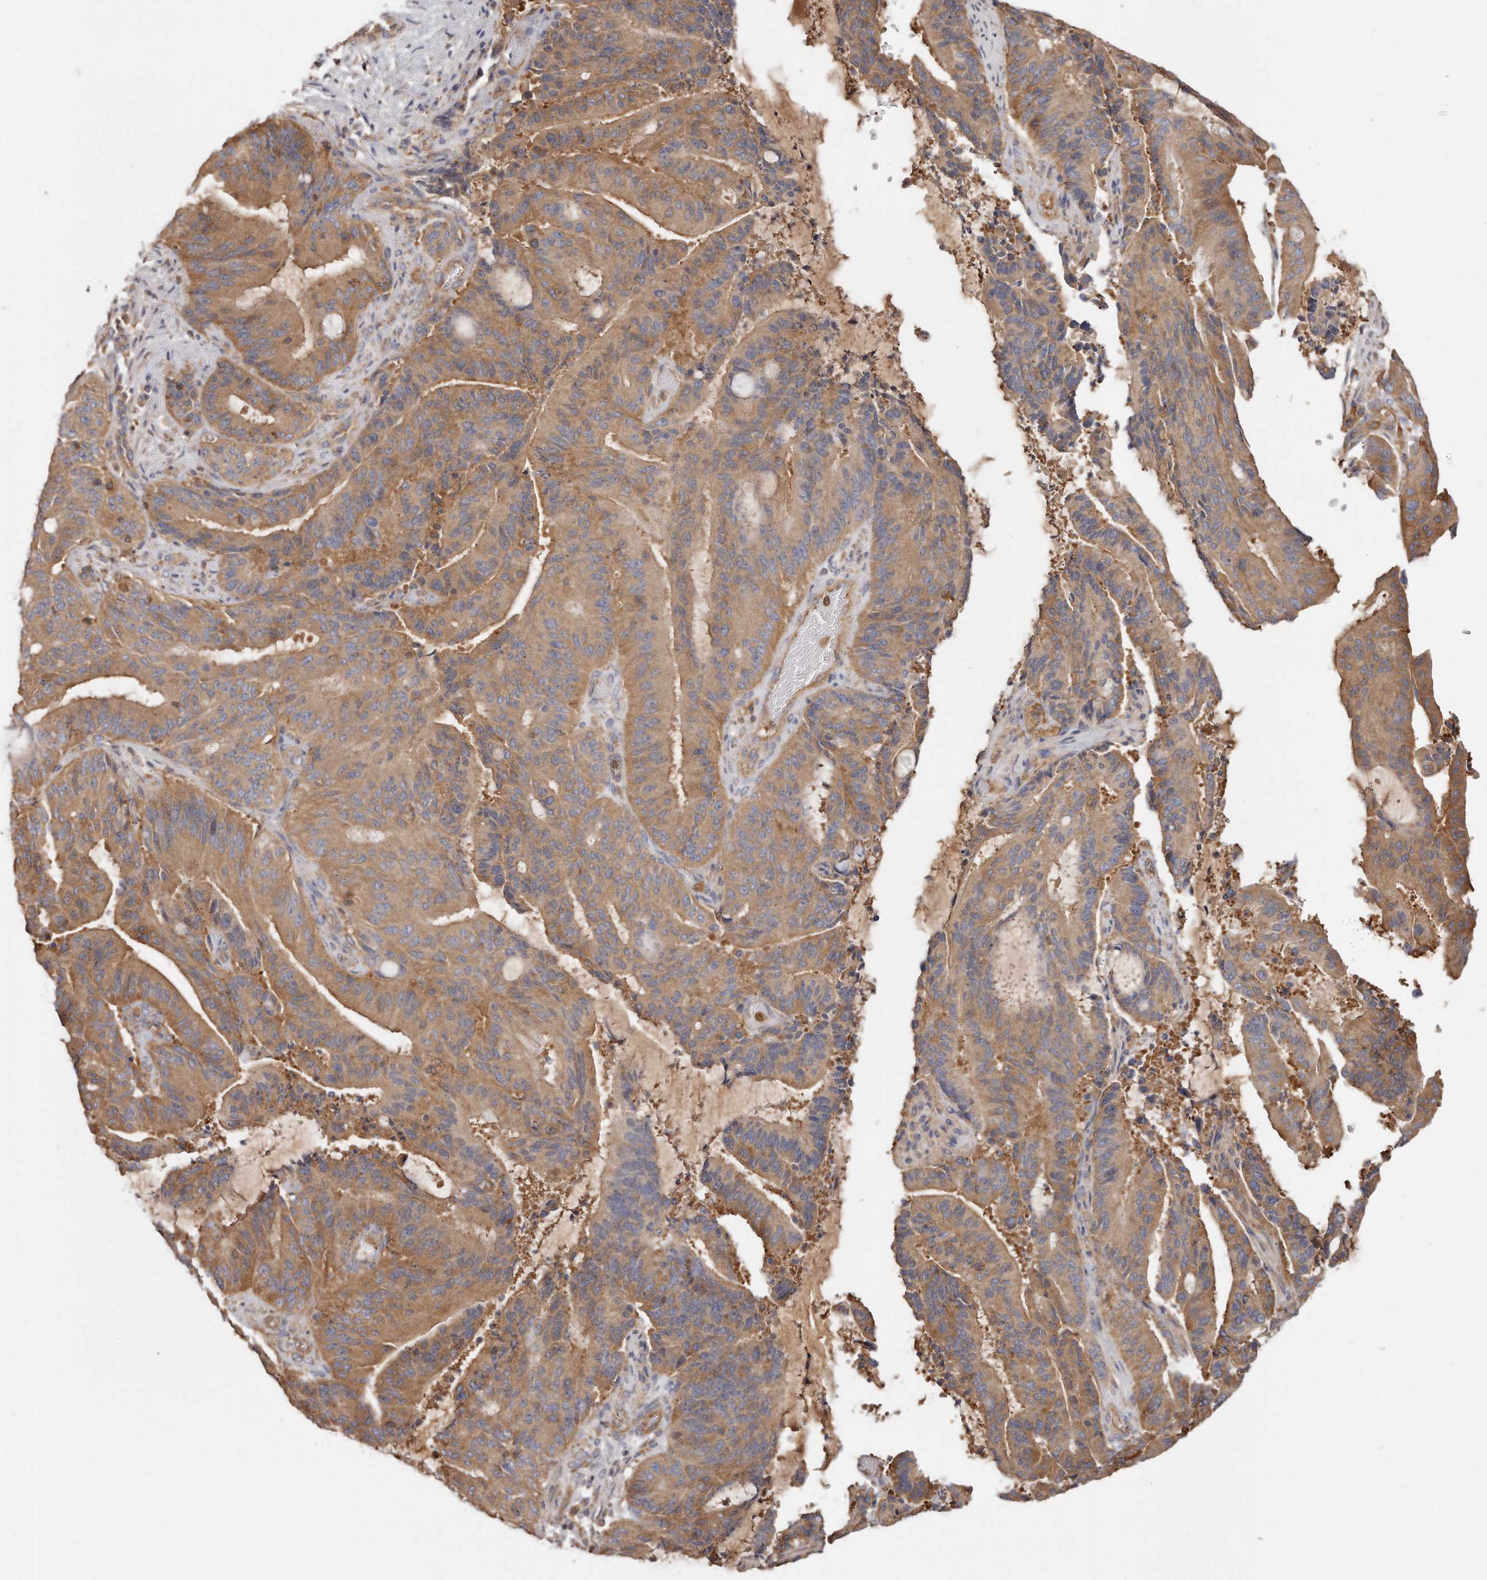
{"staining": {"intensity": "moderate", "quantity": ">75%", "location": "cytoplasmic/membranous"}, "tissue": "liver cancer", "cell_type": "Tumor cells", "image_type": "cancer", "snomed": [{"axis": "morphology", "description": "Normal tissue, NOS"}, {"axis": "morphology", "description": "Cholangiocarcinoma"}, {"axis": "topography", "description": "Liver"}, {"axis": "topography", "description": "Peripheral nerve tissue"}], "caption": "Immunohistochemical staining of human liver cancer (cholangiocarcinoma) reveals medium levels of moderate cytoplasmic/membranous protein staining in approximately >75% of tumor cells. Nuclei are stained in blue.", "gene": "CAP1", "patient": {"sex": "female", "age": 73}}